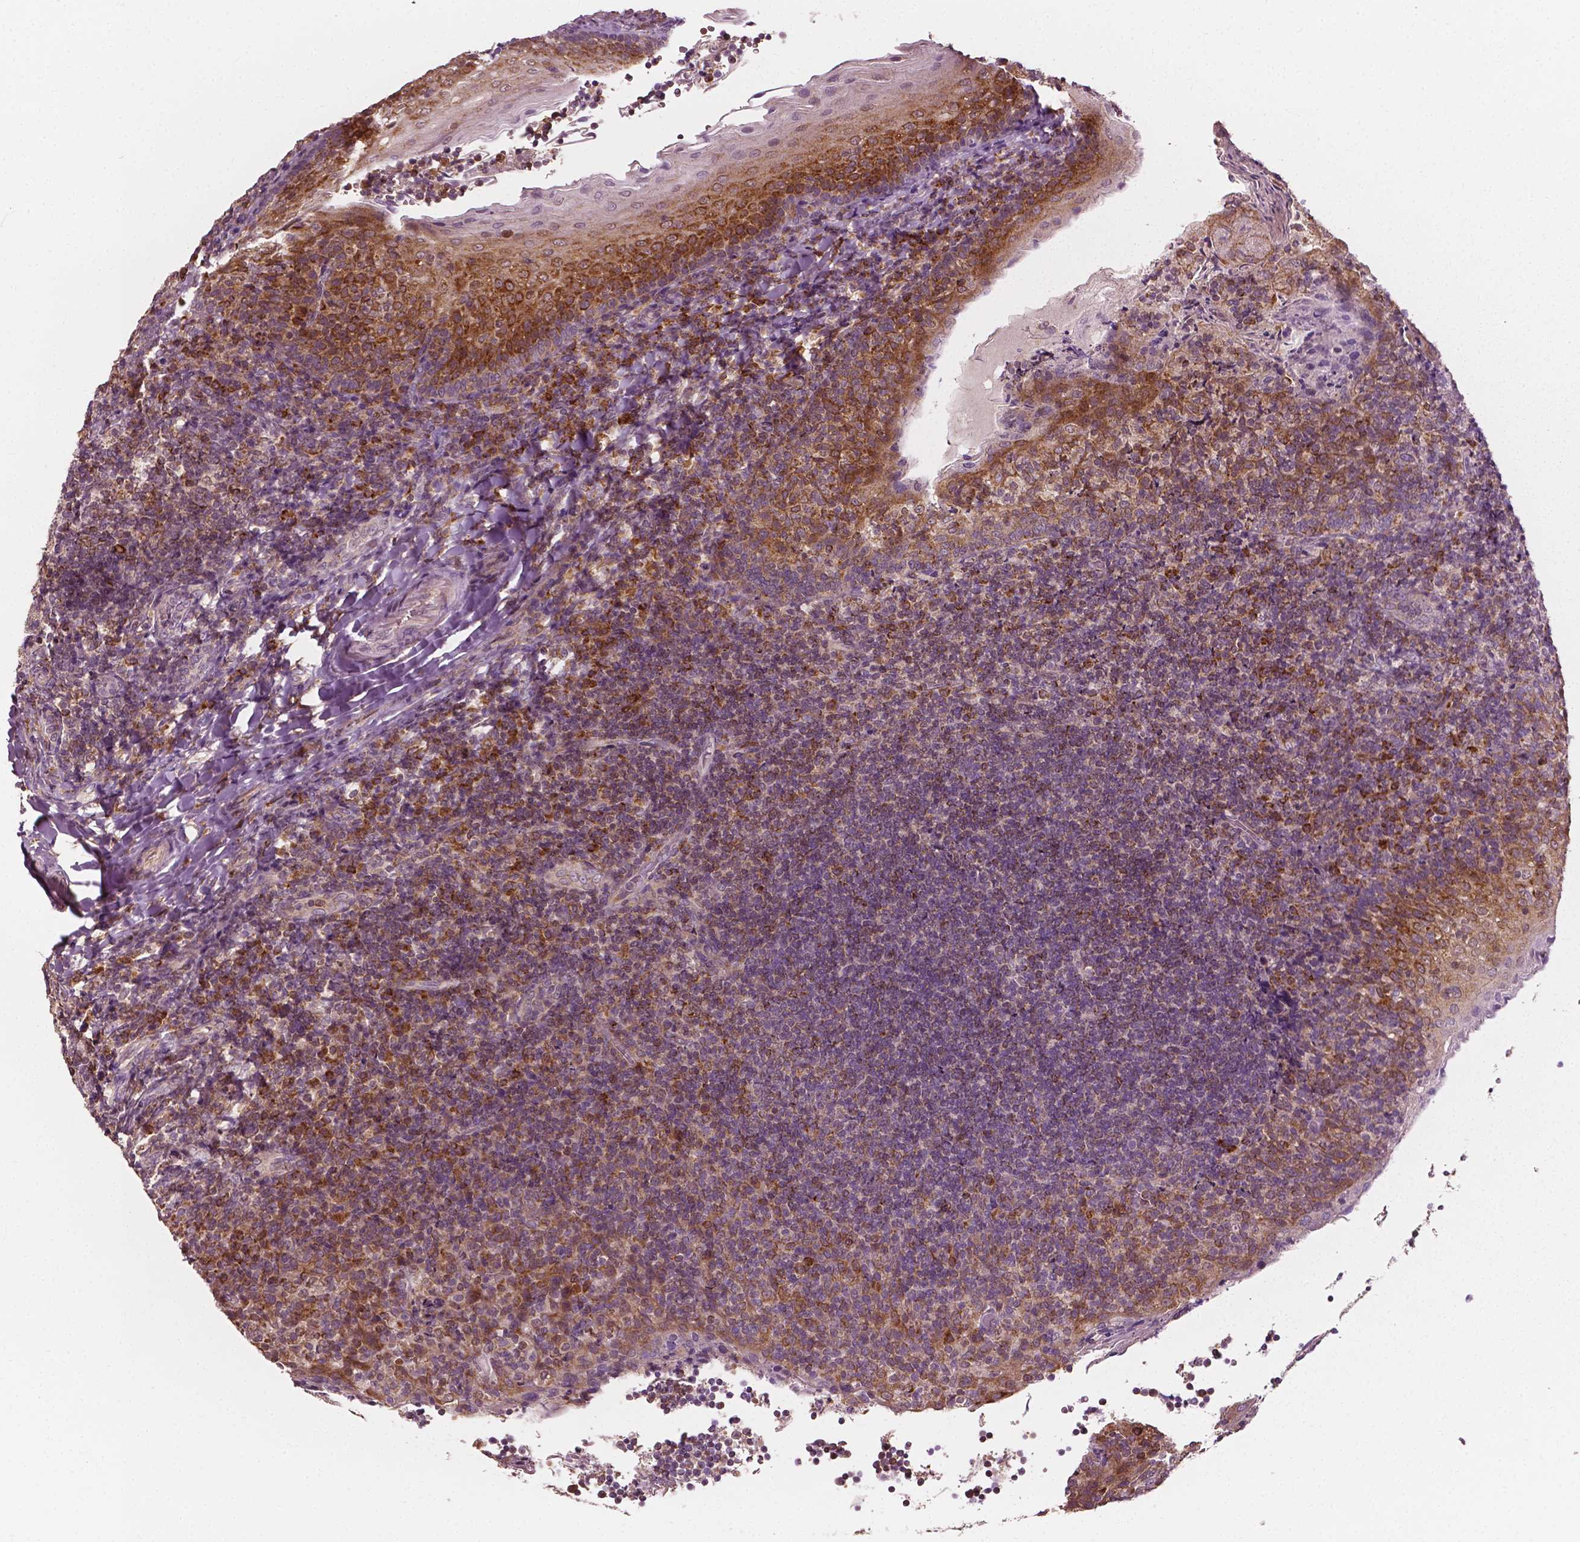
{"staining": {"intensity": "strong", "quantity": ">75%", "location": "cytoplasmic/membranous"}, "tissue": "tonsil", "cell_type": "Germinal center cells", "image_type": "normal", "snomed": [{"axis": "morphology", "description": "Normal tissue, NOS"}, {"axis": "topography", "description": "Tonsil"}], "caption": "Immunohistochemistry micrograph of benign tonsil: tonsil stained using IHC exhibits high levels of strong protein expression localized specifically in the cytoplasmic/membranous of germinal center cells, appearing as a cytoplasmic/membranous brown color.", "gene": "MCL1", "patient": {"sex": "female", "age": 10}}